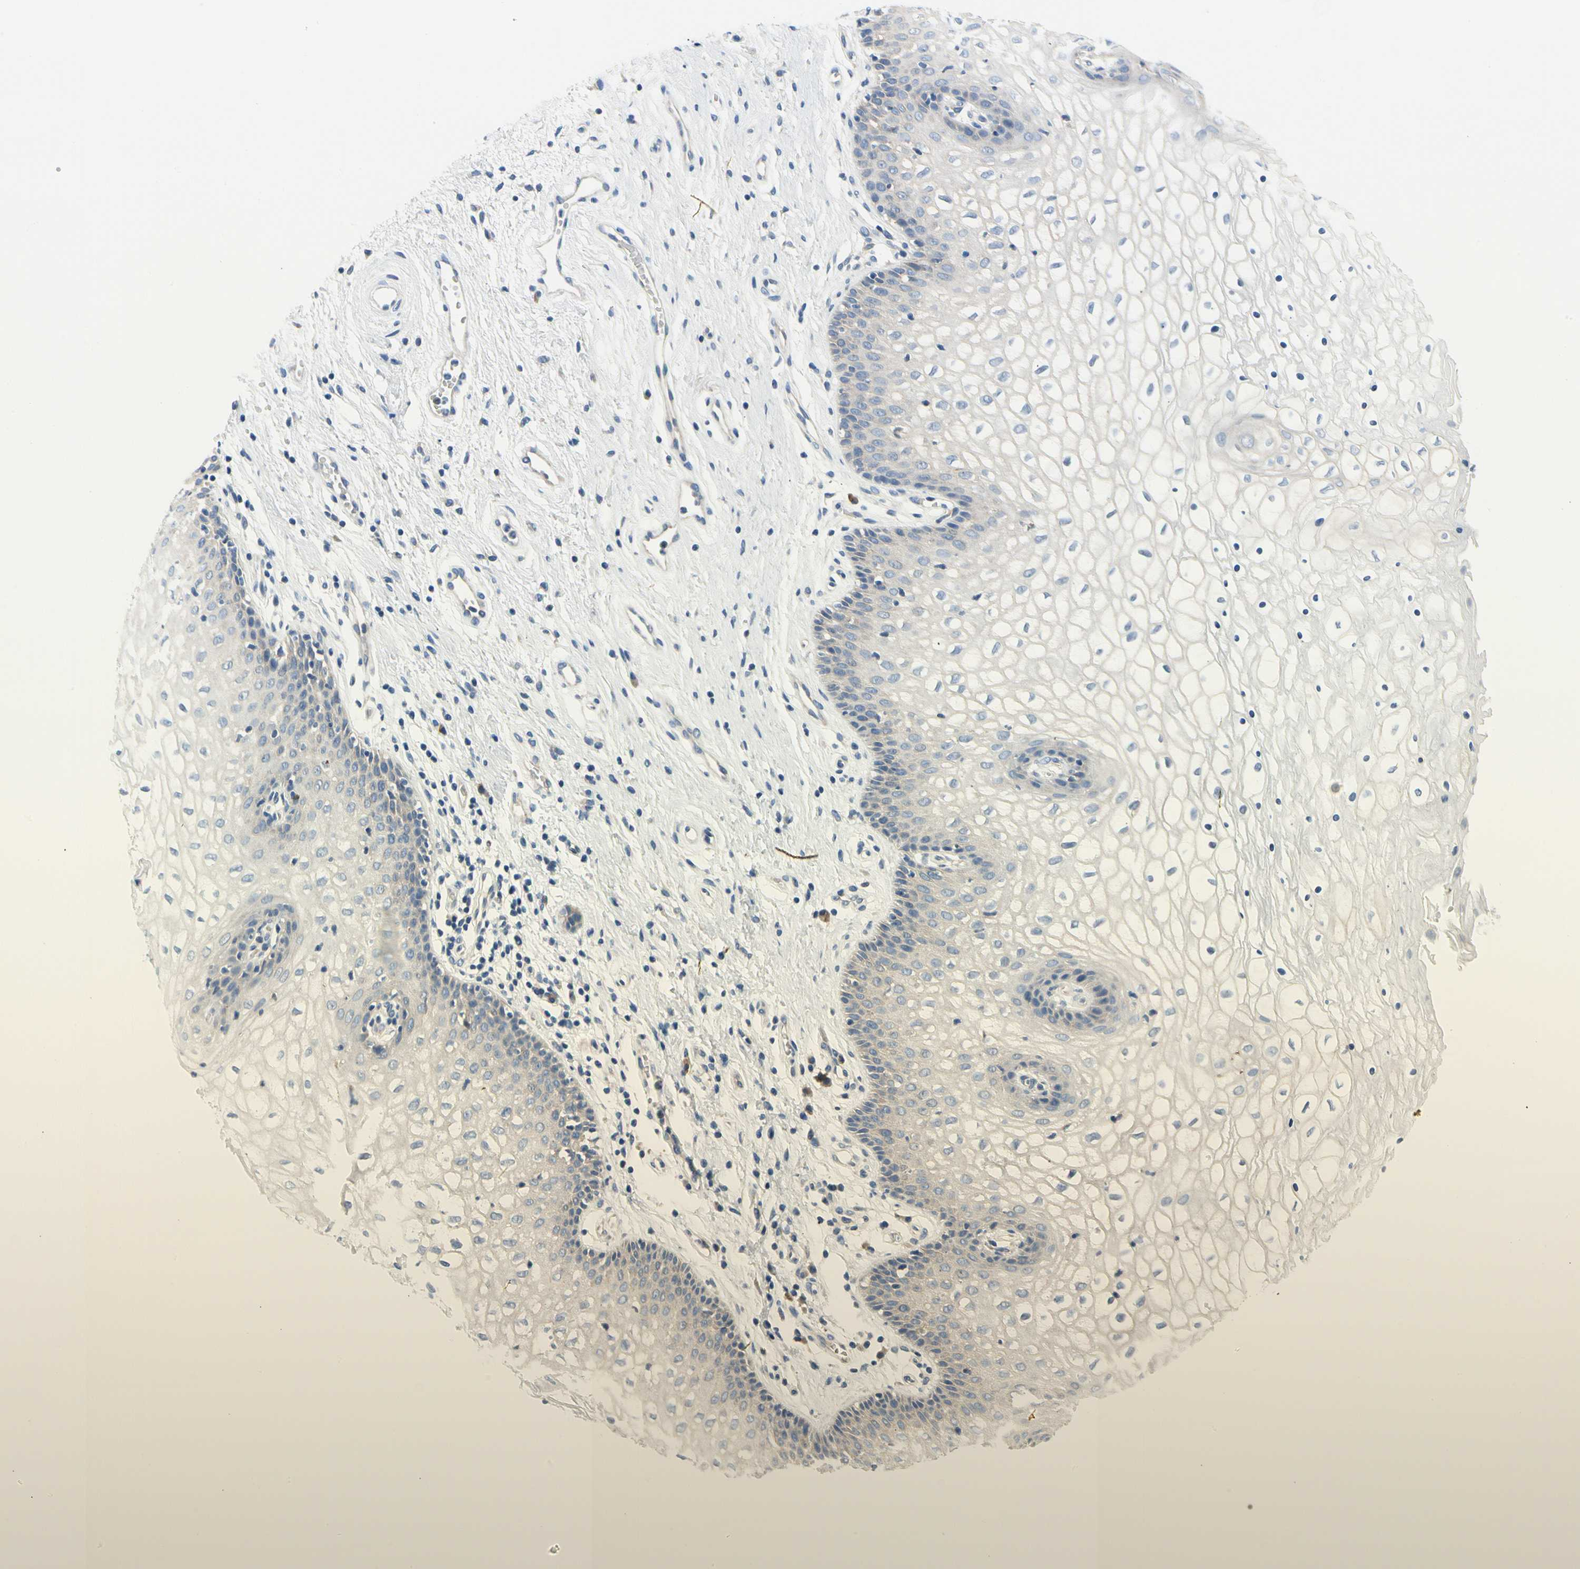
{"staining": {"intensity": "negative", "quantity": "none", "location": "none"}, "tissue": "vagina", "cell_type": "Squamous epithelial cells", "image_type": "normal", "snomed": [{"axis": "morphology", "description": "Normal tissue, NOS"}, {"axis": "topography", "description": "Vagina"}], "caption": "Immunohistochemical staining of normal vagina shows no significant staining in squamous epithelial cells.", "gene": "STXBP1", "patient": {"sex": "female", "age": 34}}